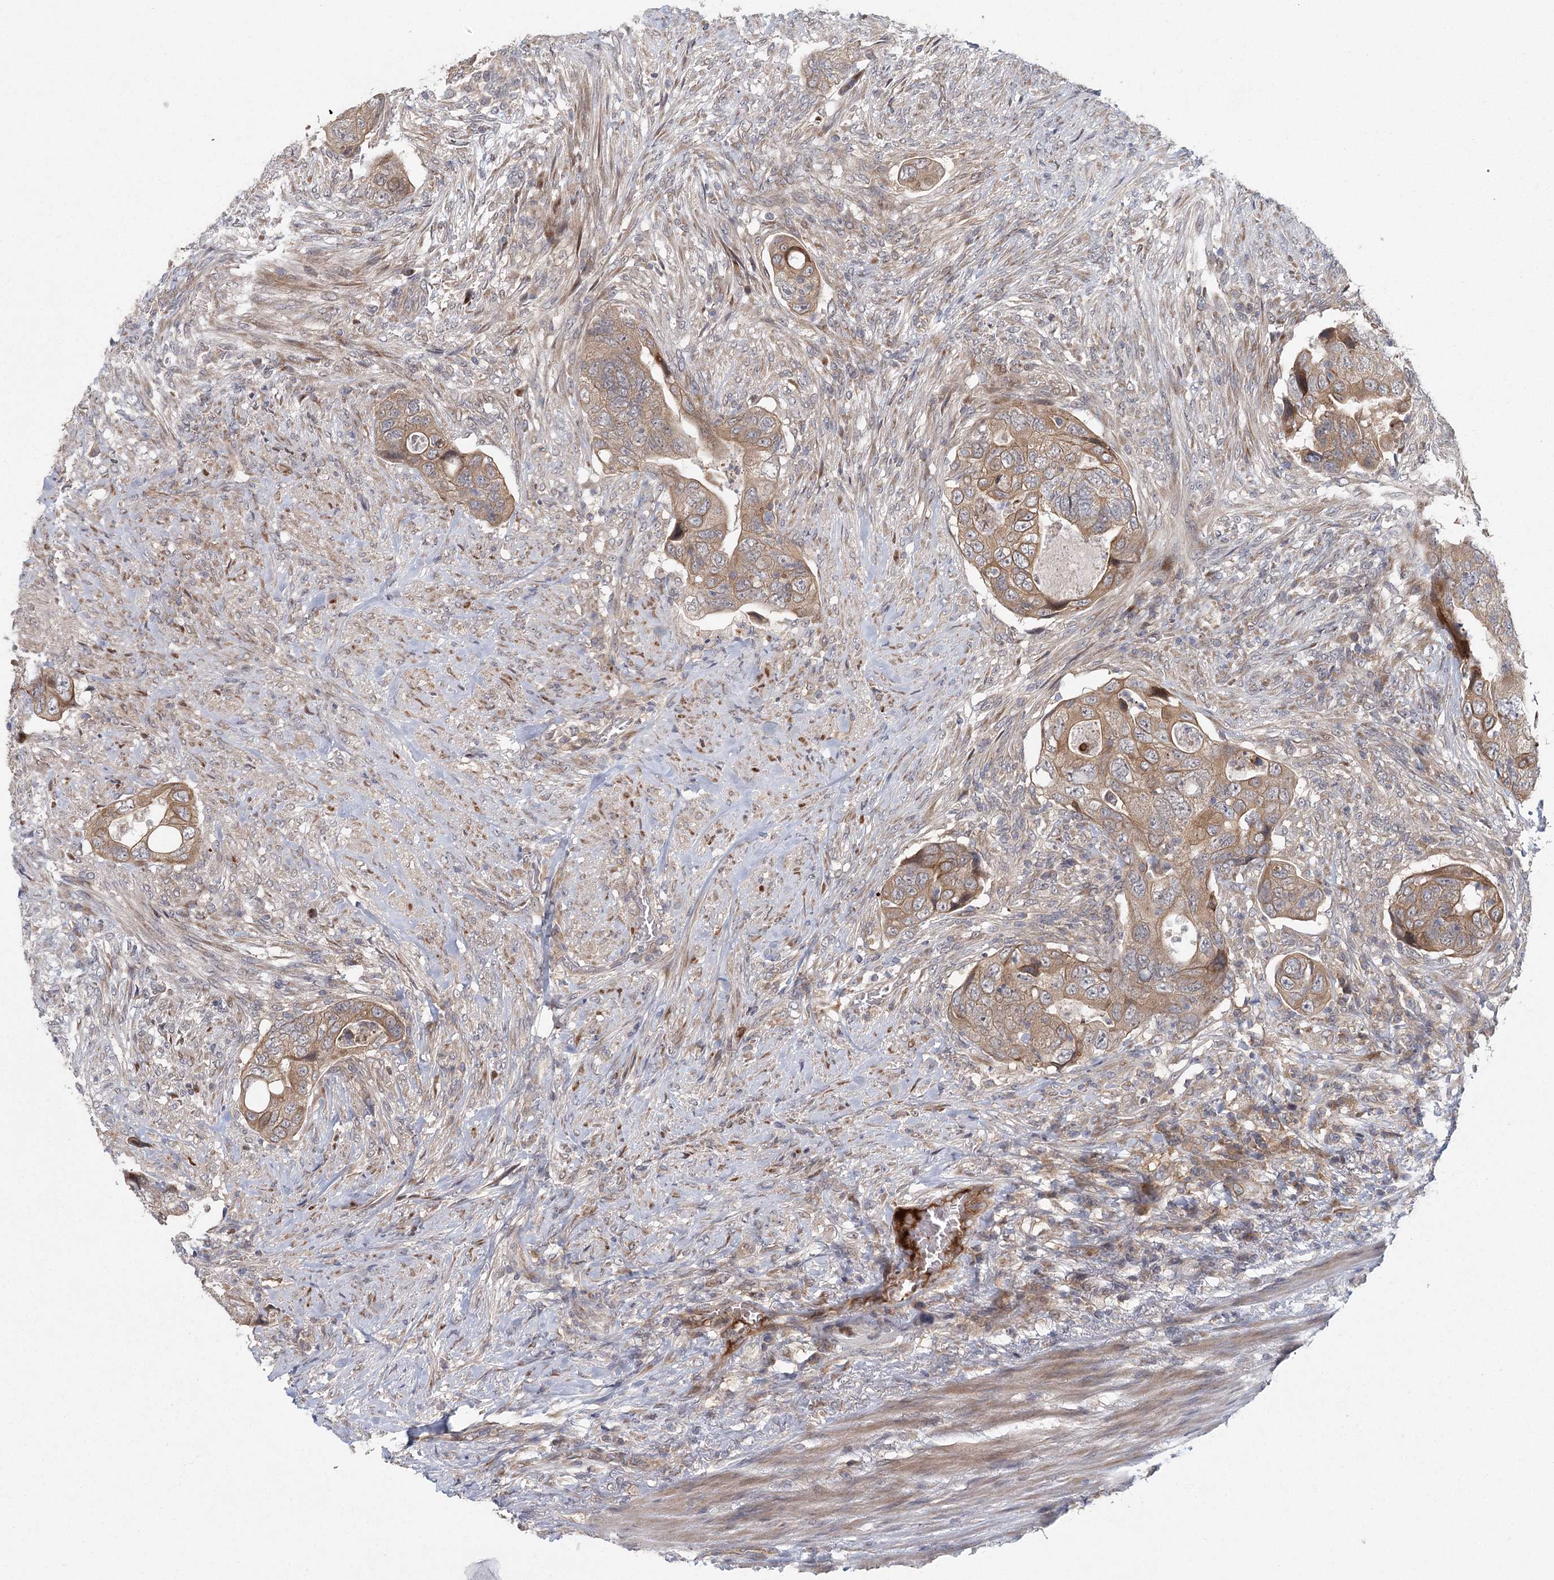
{"staining": {"intensity": "moderate", "quantity": ">75%", "location": "cytoplasmic/membranous"}, "tissue": "colorectal cancer", "cell_type": "Tumor cells", "image_type": "cancer", "snomed": [{"axis": "morphology", "description": "Adenocarcinoma, NOS"}, {"axis": "topography", "description": "Rectum"}], "caption": "IHC of colorectal cancer (adenocarcinoma) shows medium levels of moderate cytoplasmic/membranous positivity in about >75% of tumor cells.", "gene": "LRRC14B", "patient": {"sex": "male", "age": 63}}